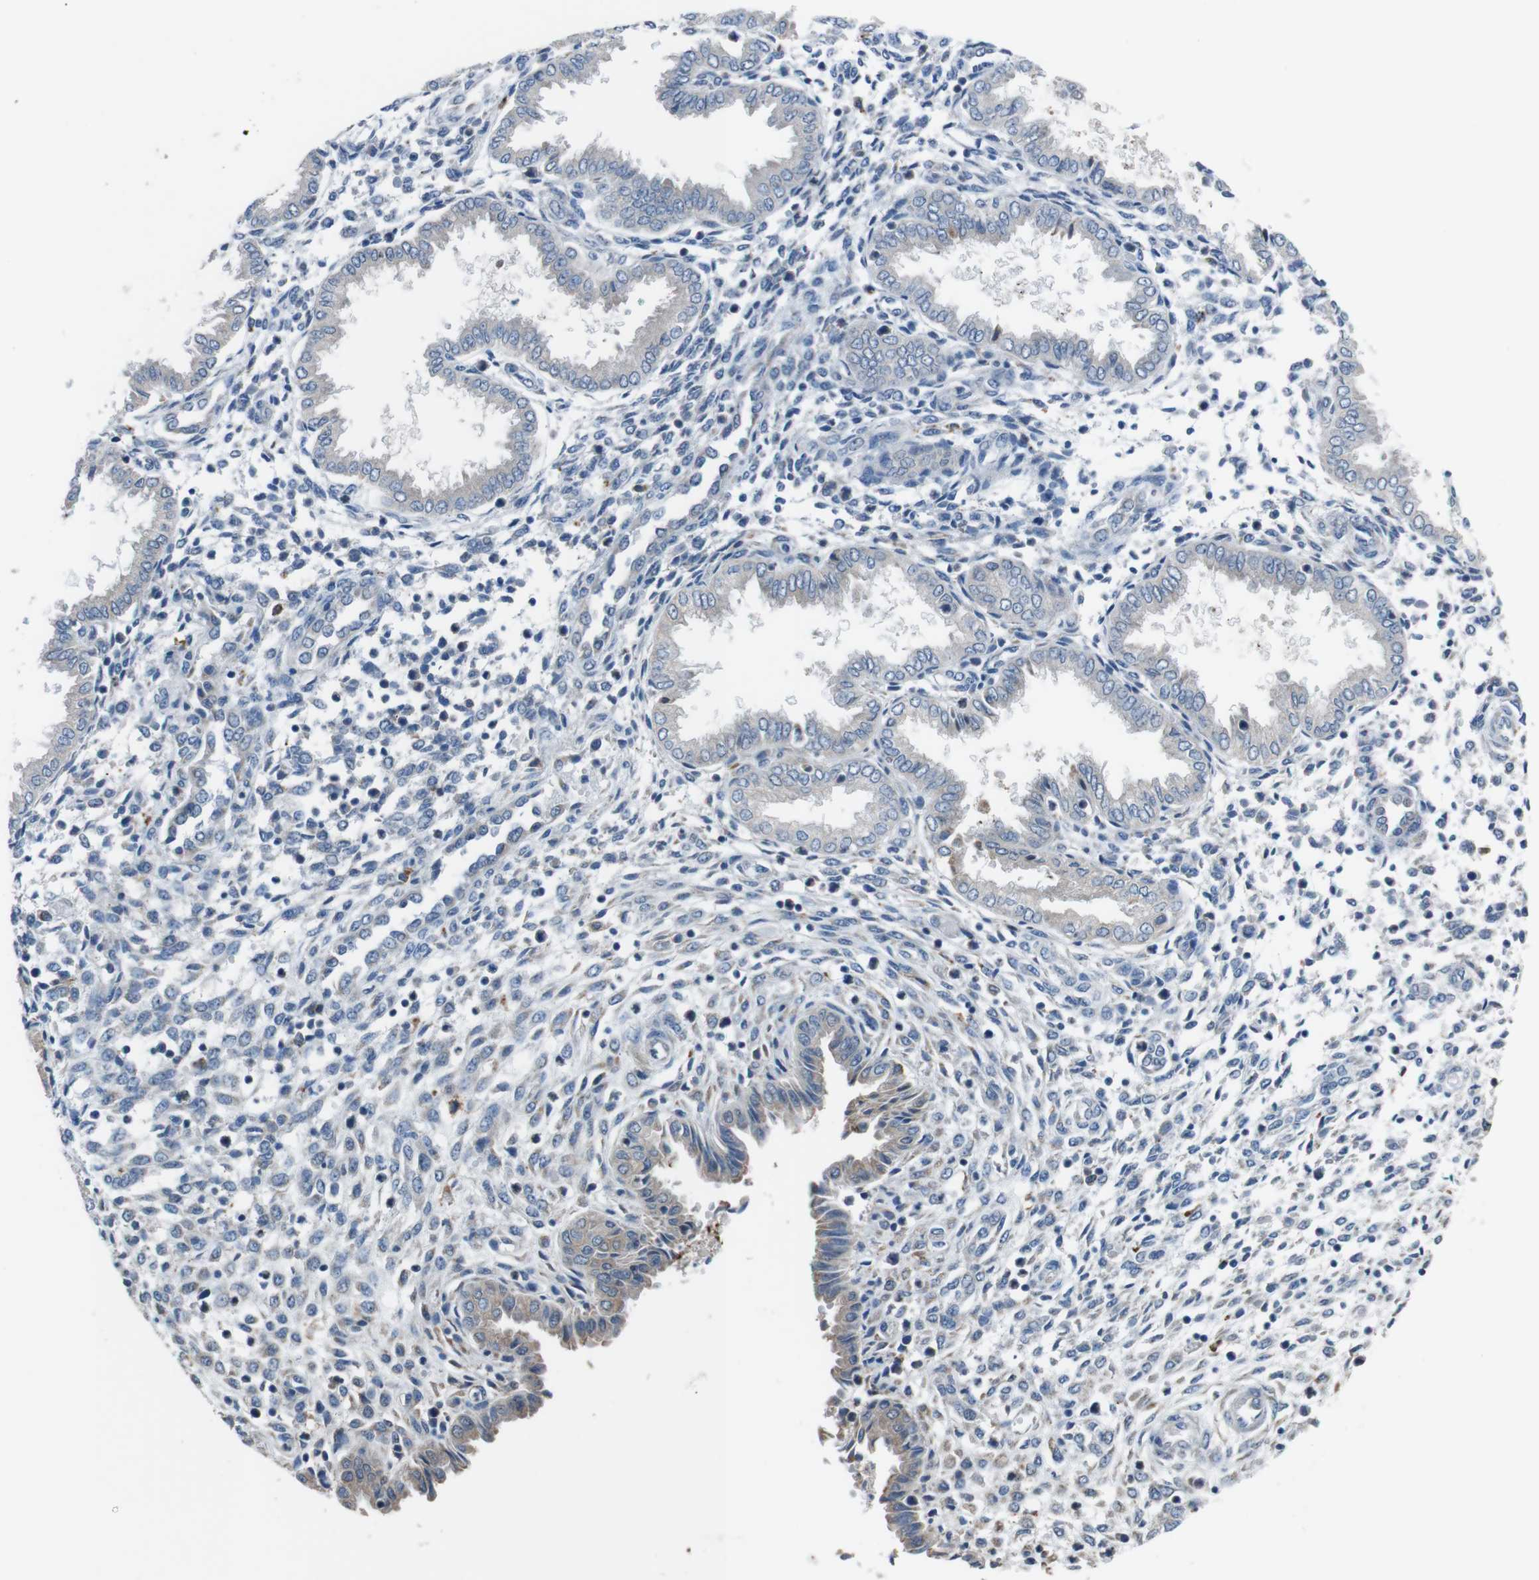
{"staining": {"intensity": "moderate", "quantity": "<25%", "location": "cytoplasmic/membranous"}, "tissue": "endometrium", "cell_type": "Cells in endometrial stroma", "image_type": "normal", "snomed": [{"axis": "morphology", "description": "Normal tissue, NOS"}, {"axis": "topography", "description": "Endometrium"}], "caption": "Human endometrium stained with a brown dye reveals moderate cytoplasmic/membranous positive expression in approximately <25% of cells in endometrial stroma.", "gene": "CDH22", "patient": {"sex": "female", "age": 33}}